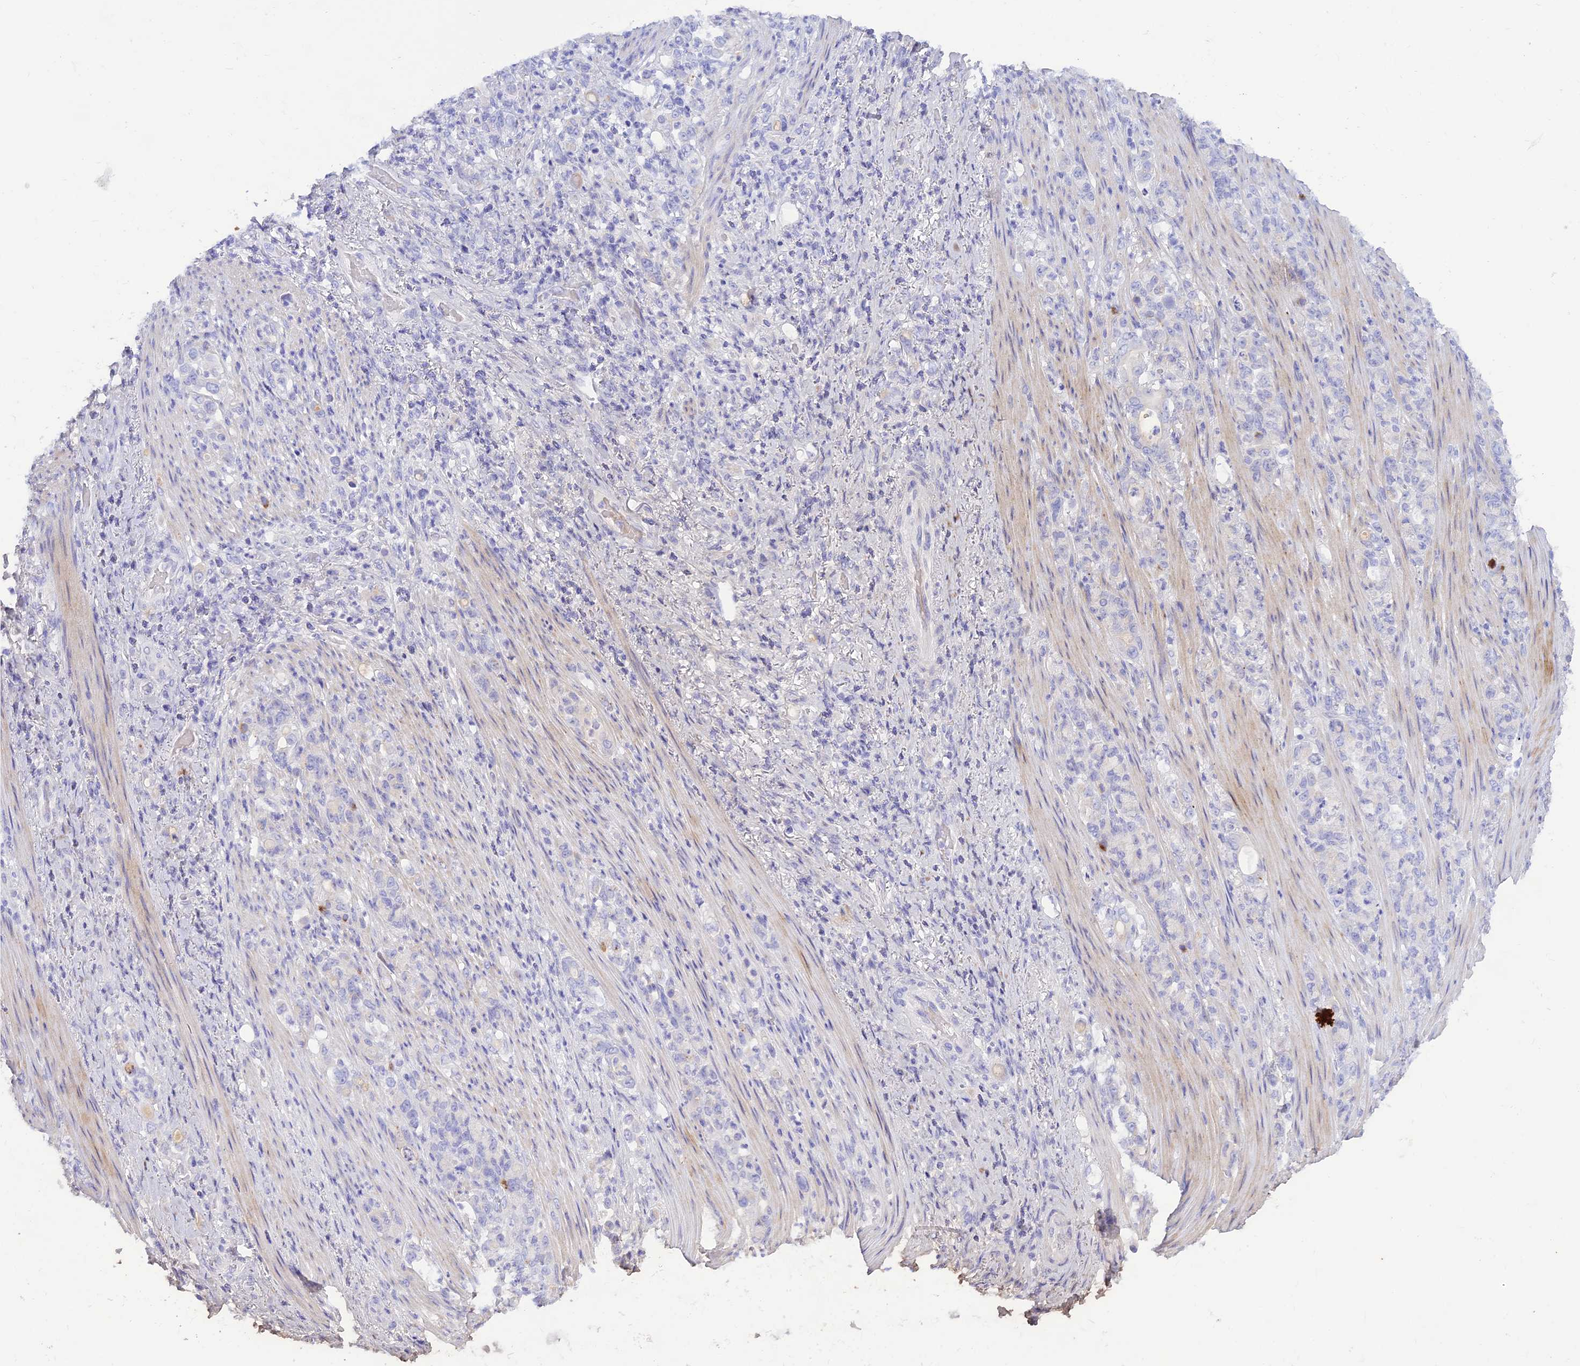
{"staining": {"intensity": "negative", "quantity": "none", "location": "none"}, "tissue": "stomach cancer", "cell_type": "Tumor cells", "image_type": "cancer", "snomed": [{"axis": "morphology", "description": "Normal tissue, NOS"}, {"axis": "morphology", "description": "Adenocarcinoma, NOS"}, {"axis": "topography", "description": "Stomach"}], "caption": "Protein analysis of adenocarcinoma (stomach) reveals no significant expression in tumor cells. (DAB immunohistochemistry (IHC) visualized using brightfield microscopy, high magnification).", "gene": "PRNP", "patient": {"sex": "female", "age": 79}}